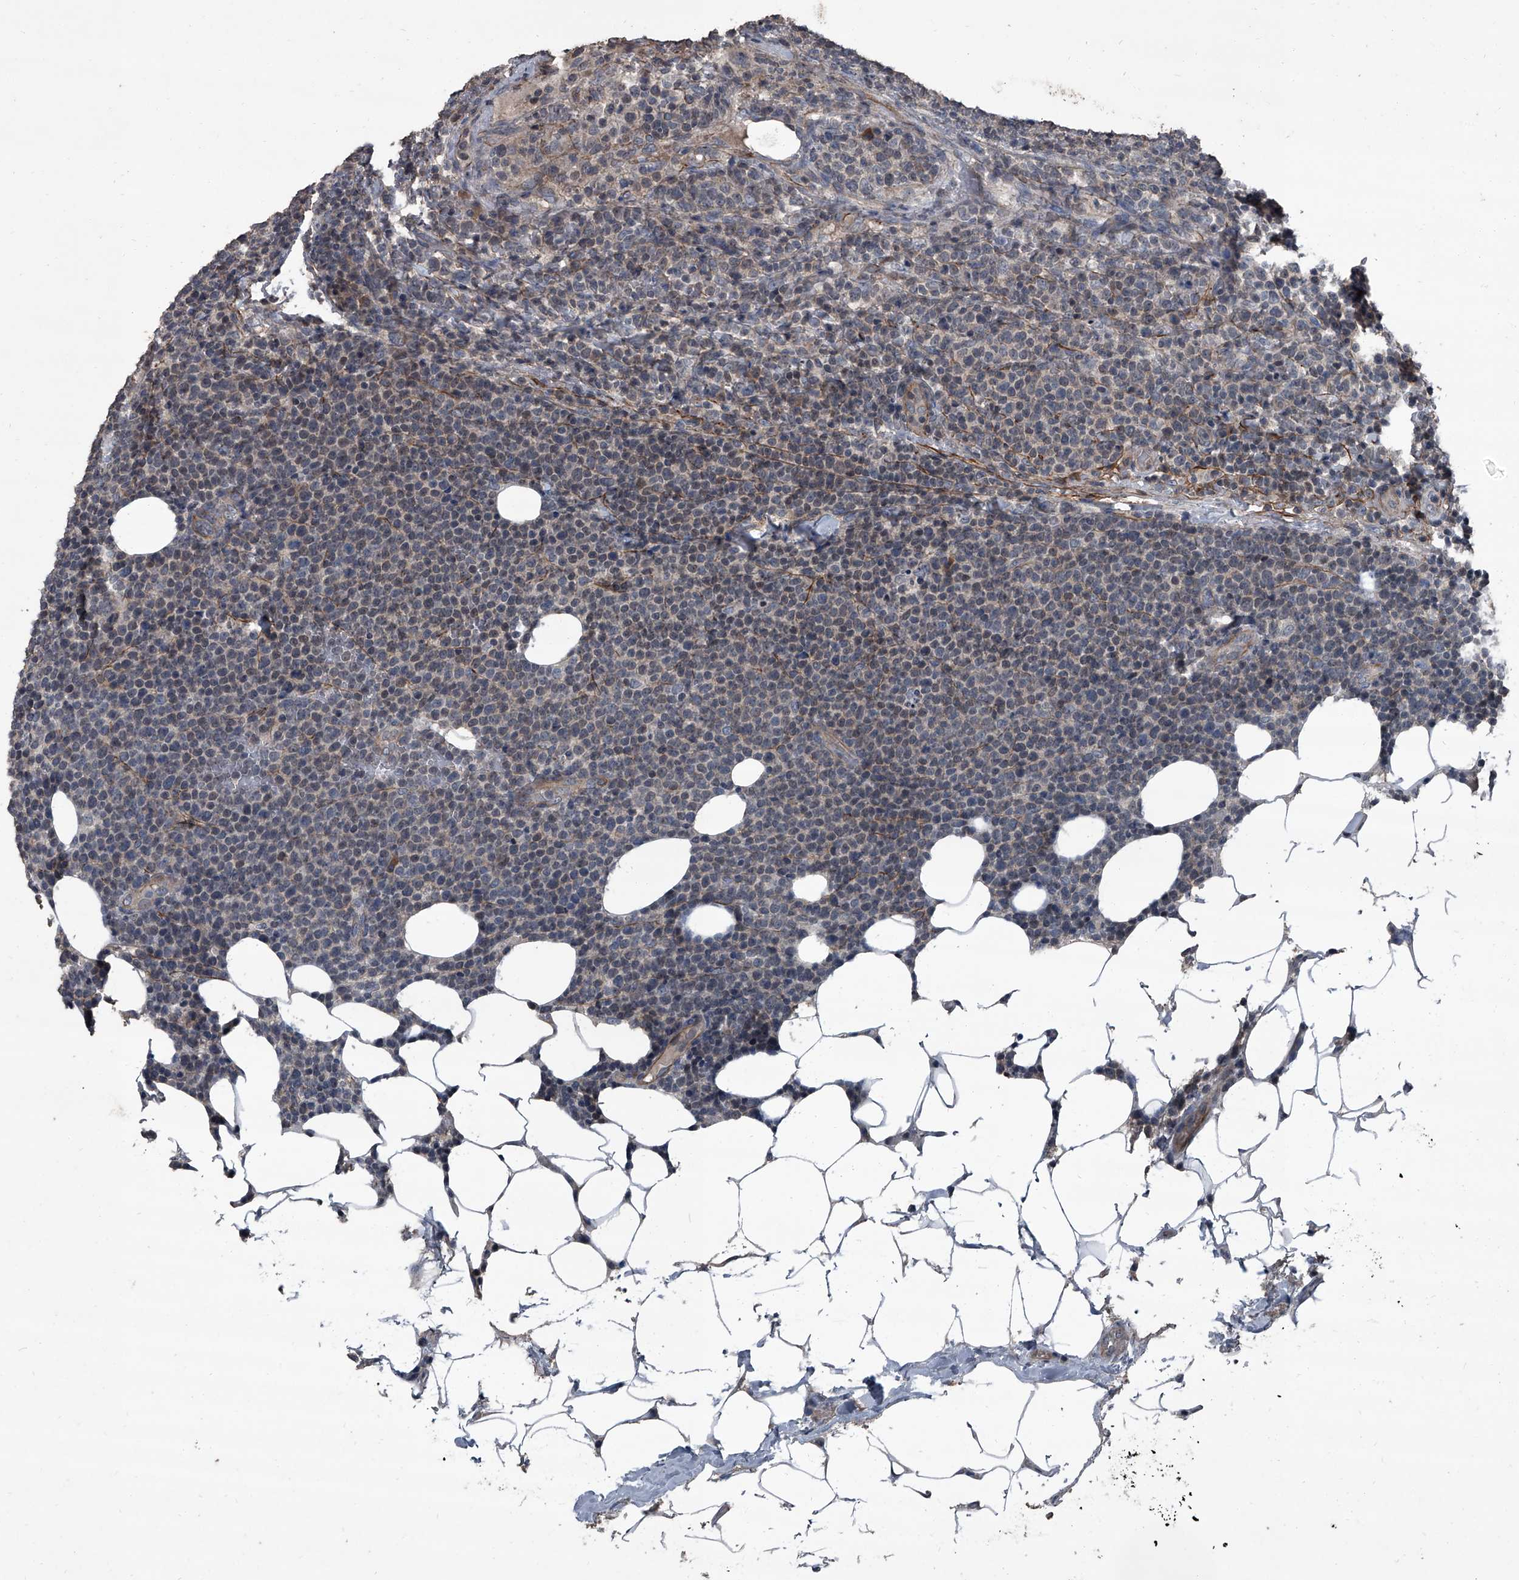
{"staining": {"intensity": "weak", "quantity": "<25%", "location": "cytoplasmic/membranous"}, "tissue": "lymphoma", "cell_type": "Tumor cells", "image_type": "cancer", "snomed": [{"axis": "morphology", "description": "Malignant lymphoma, non-Hodgkin's type, High grade"}, {"axis": "topography", "description": "Lymph node"}], "caption": "DAB immunohistochemical staining of lymphoma demonstrates no significant positivity in tumor cells.", "gene": "OARD1", "patient": {"sex": "male", "age": 61}}